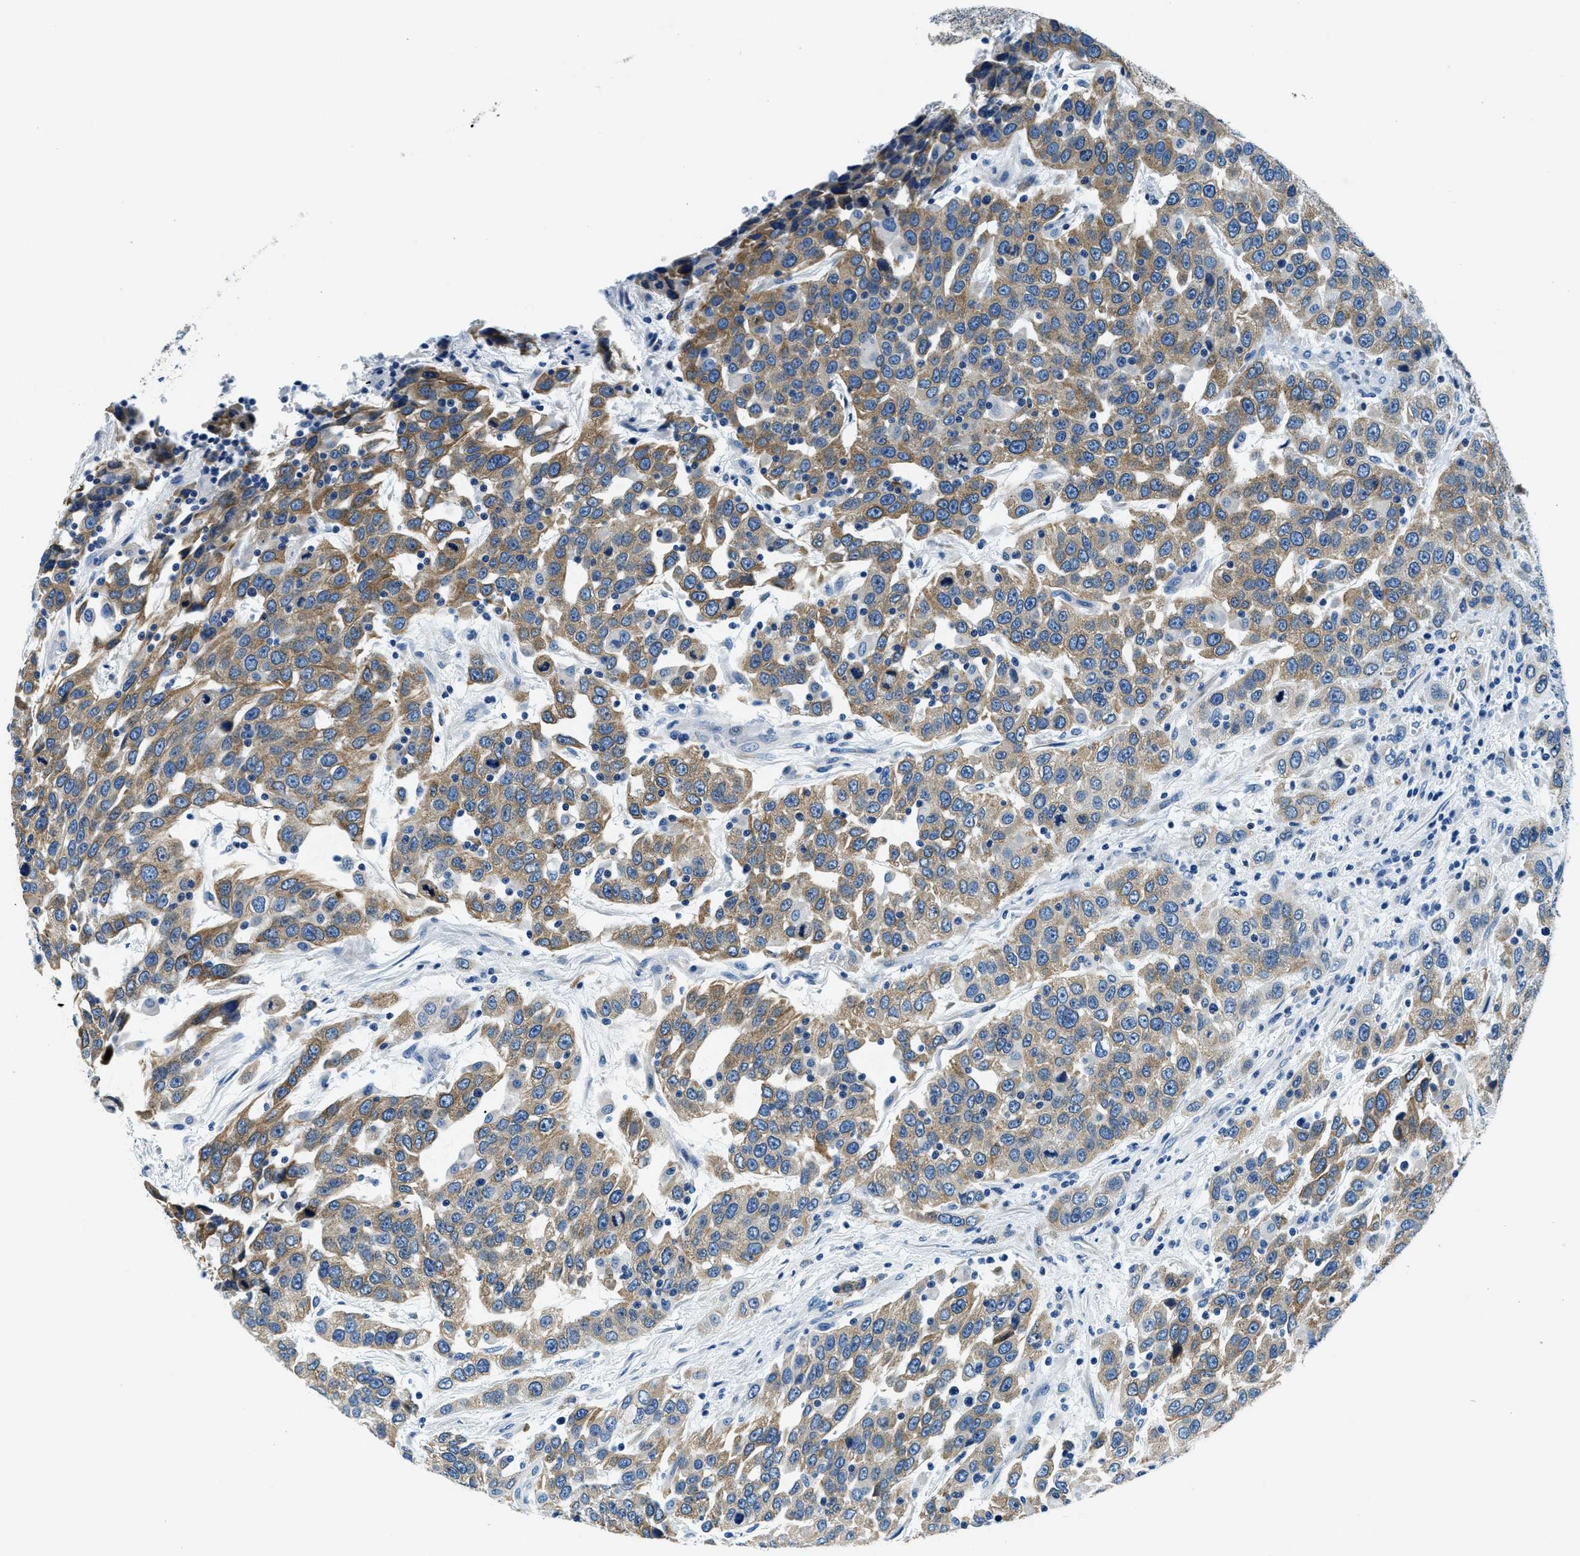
{"staining": {"intensity": "moderate", "quantity": ">75%", "location": "cytoplasmic/membranous"}, "tissue": "urothelial cancer", "cell_type": "Tumor cells", "image_type": "cancer", "snomed": [{"axis": "morphology", "description": "Urothelial carcinoma, High grade"}, {"axis": "topography", "description": "Urinary bladder"}], "caption": "Urothelial cancer stained with a brown dye demonstrates moderate cytoplasmic/membranous positive expression in about >75% of tumor cells.", "gene": "UBAC2", "patient": {"sex": "female", "age": 80}}